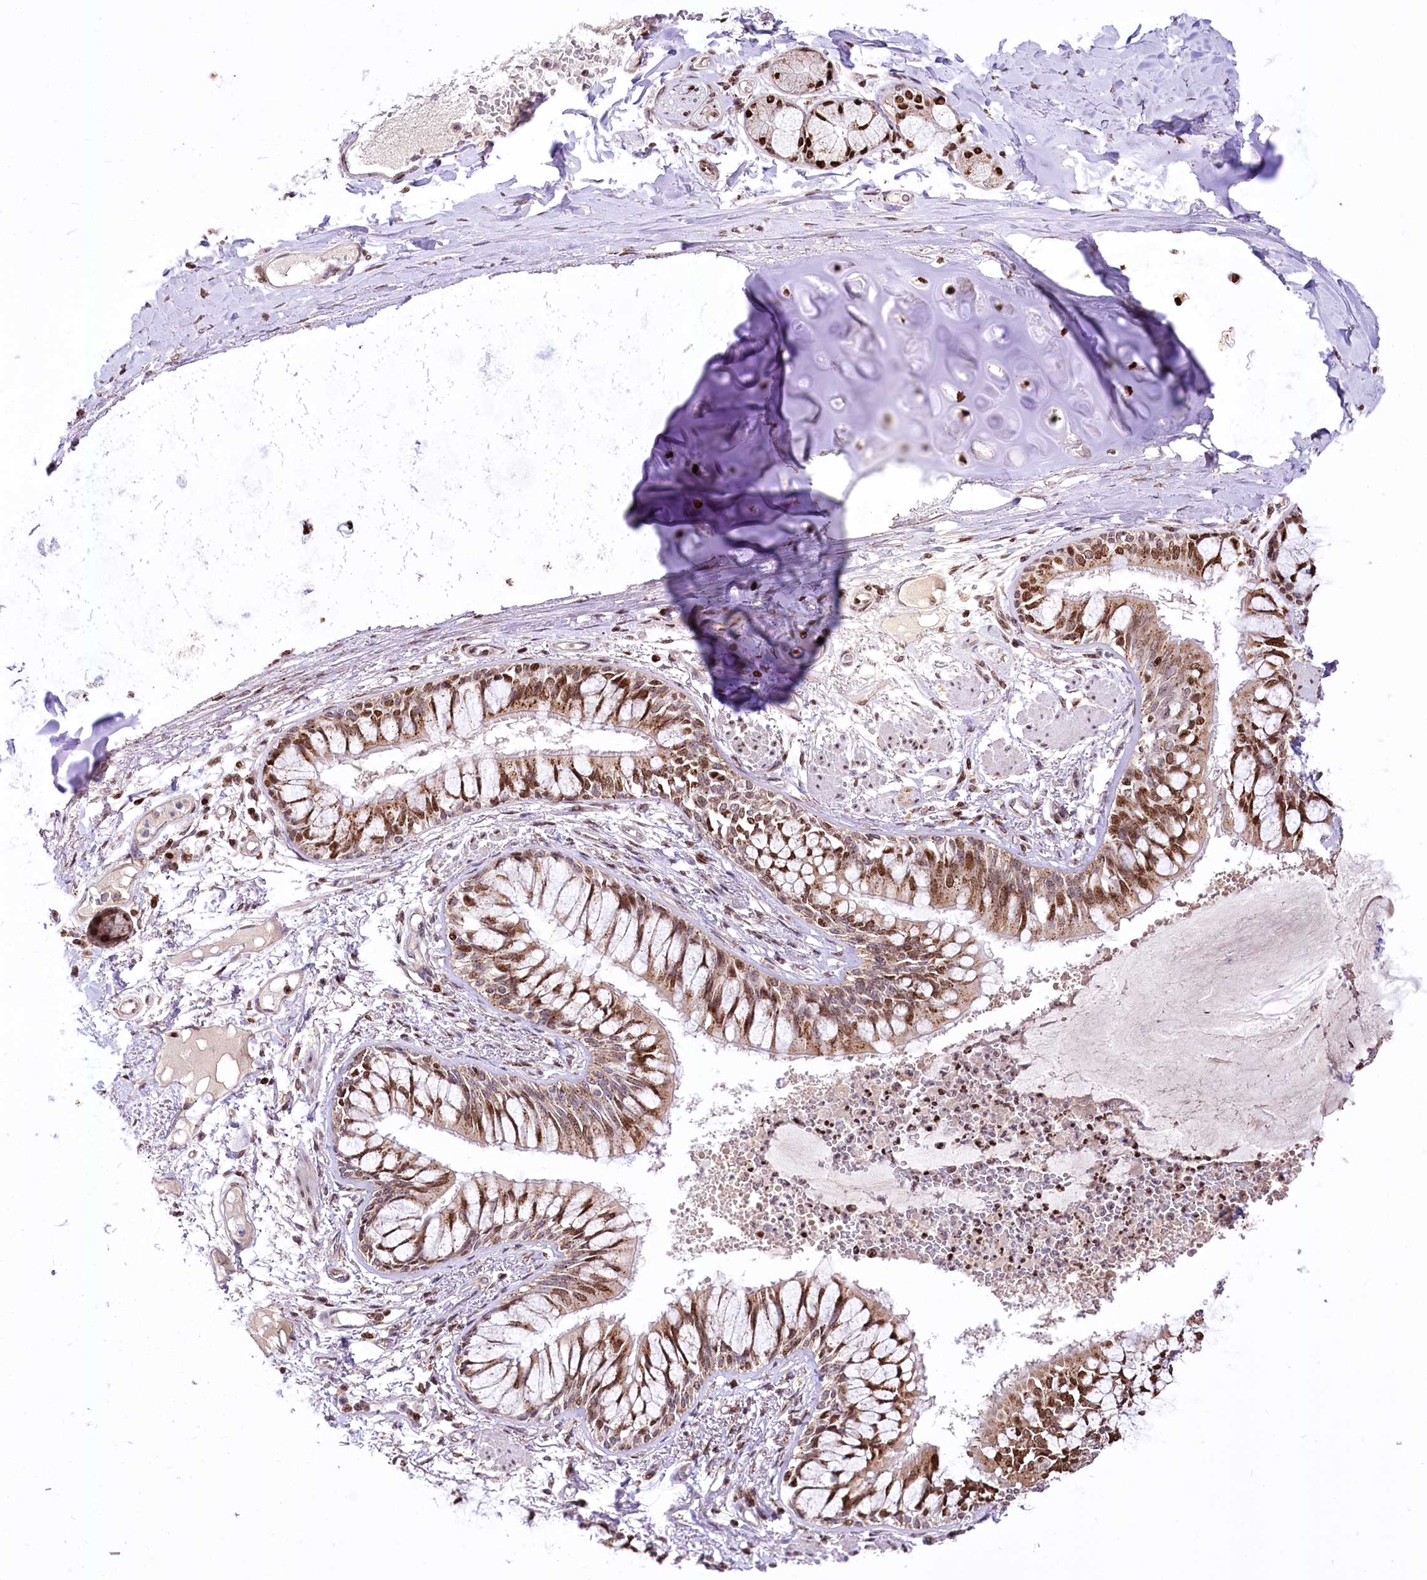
{"staining": {"intensity": "strong", "quantity": ">75%", "location": "nuclear"}, "tissue": "adipose tissue", "cell_type": "Adipocytes", "image_type": "normal", "snomed": [{"axis": "morphology", "description": "Normal tissue, NOS"}, {"axis": "topography", "description": "Cartilage tissue"}, {"axis": "topography", "description": "Bronchus"}, {"axis": "topography", "description": "Lung"}, {"axis": "topography", "description": "Peripheral nerve tissue"}], "caption": "Brown immunohistochemical staining in normal adipose tissue reveals strong nuclear expression in about >75% of adipocytes.", "gene": "ZFYVE27", "patient": {"sex": "female", "age": 49}}